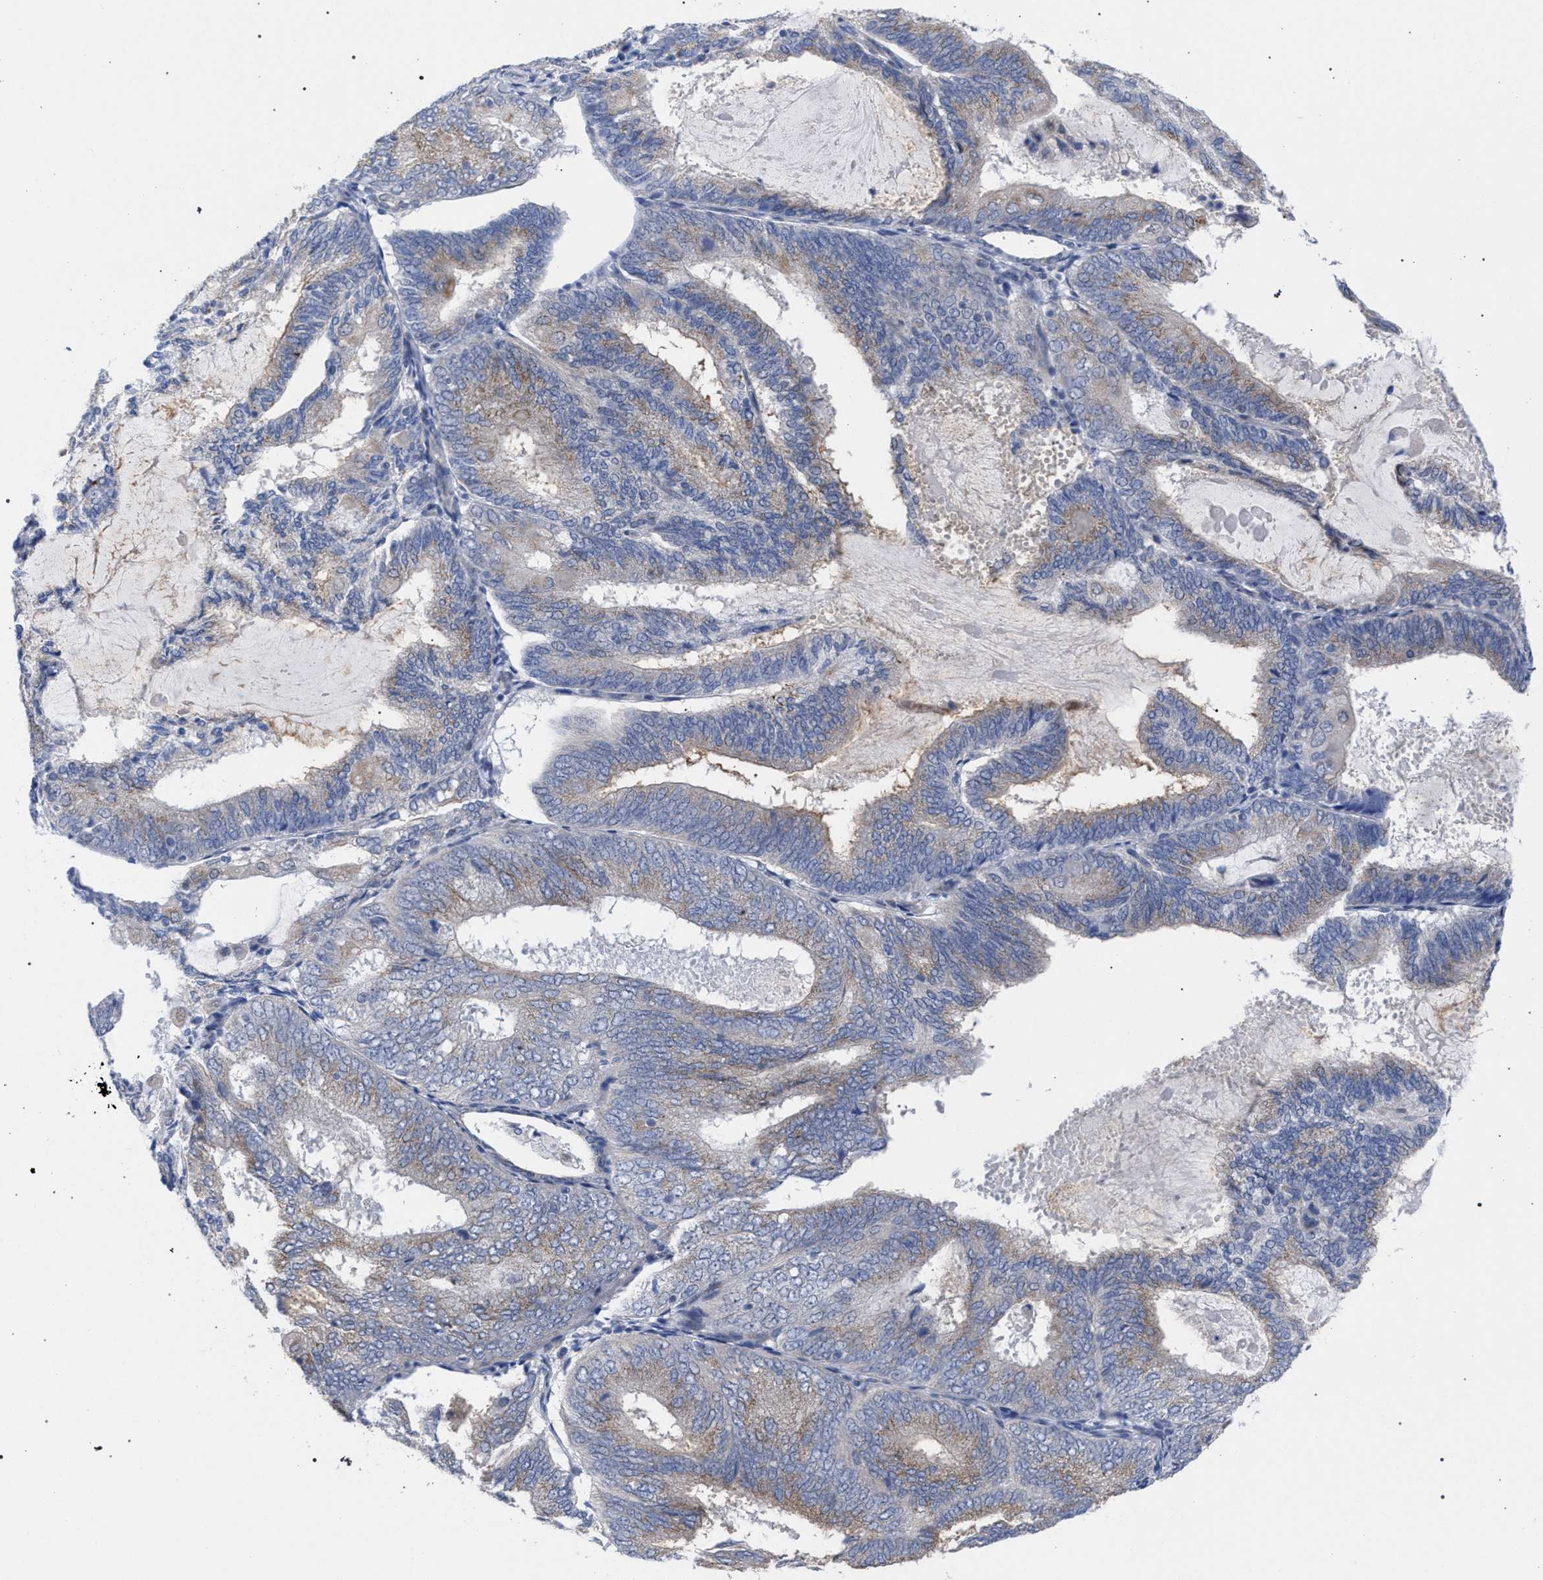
{"staining": {"intensity": "weak", "quantity": "25%-75%", "location": "cytoplasmic/membranous"}, "tissue": "endometrial cancer", "cell_type": "Tumor cells", "image_type": "cancer", "snomed": [{"axis": "morphology", "description": "Adenocarcinoma, NOS"}, {"axis": "topography", "description": "Endometrium"}], "caption": "A low amount of weak cytoplasmic/membranous staining is seen in about 25%-75% of tumor cells in endometrial adenocarcinoma tissue.", "gene": "GOLGA2", "patient": {"sex": "female", "age": 81}}